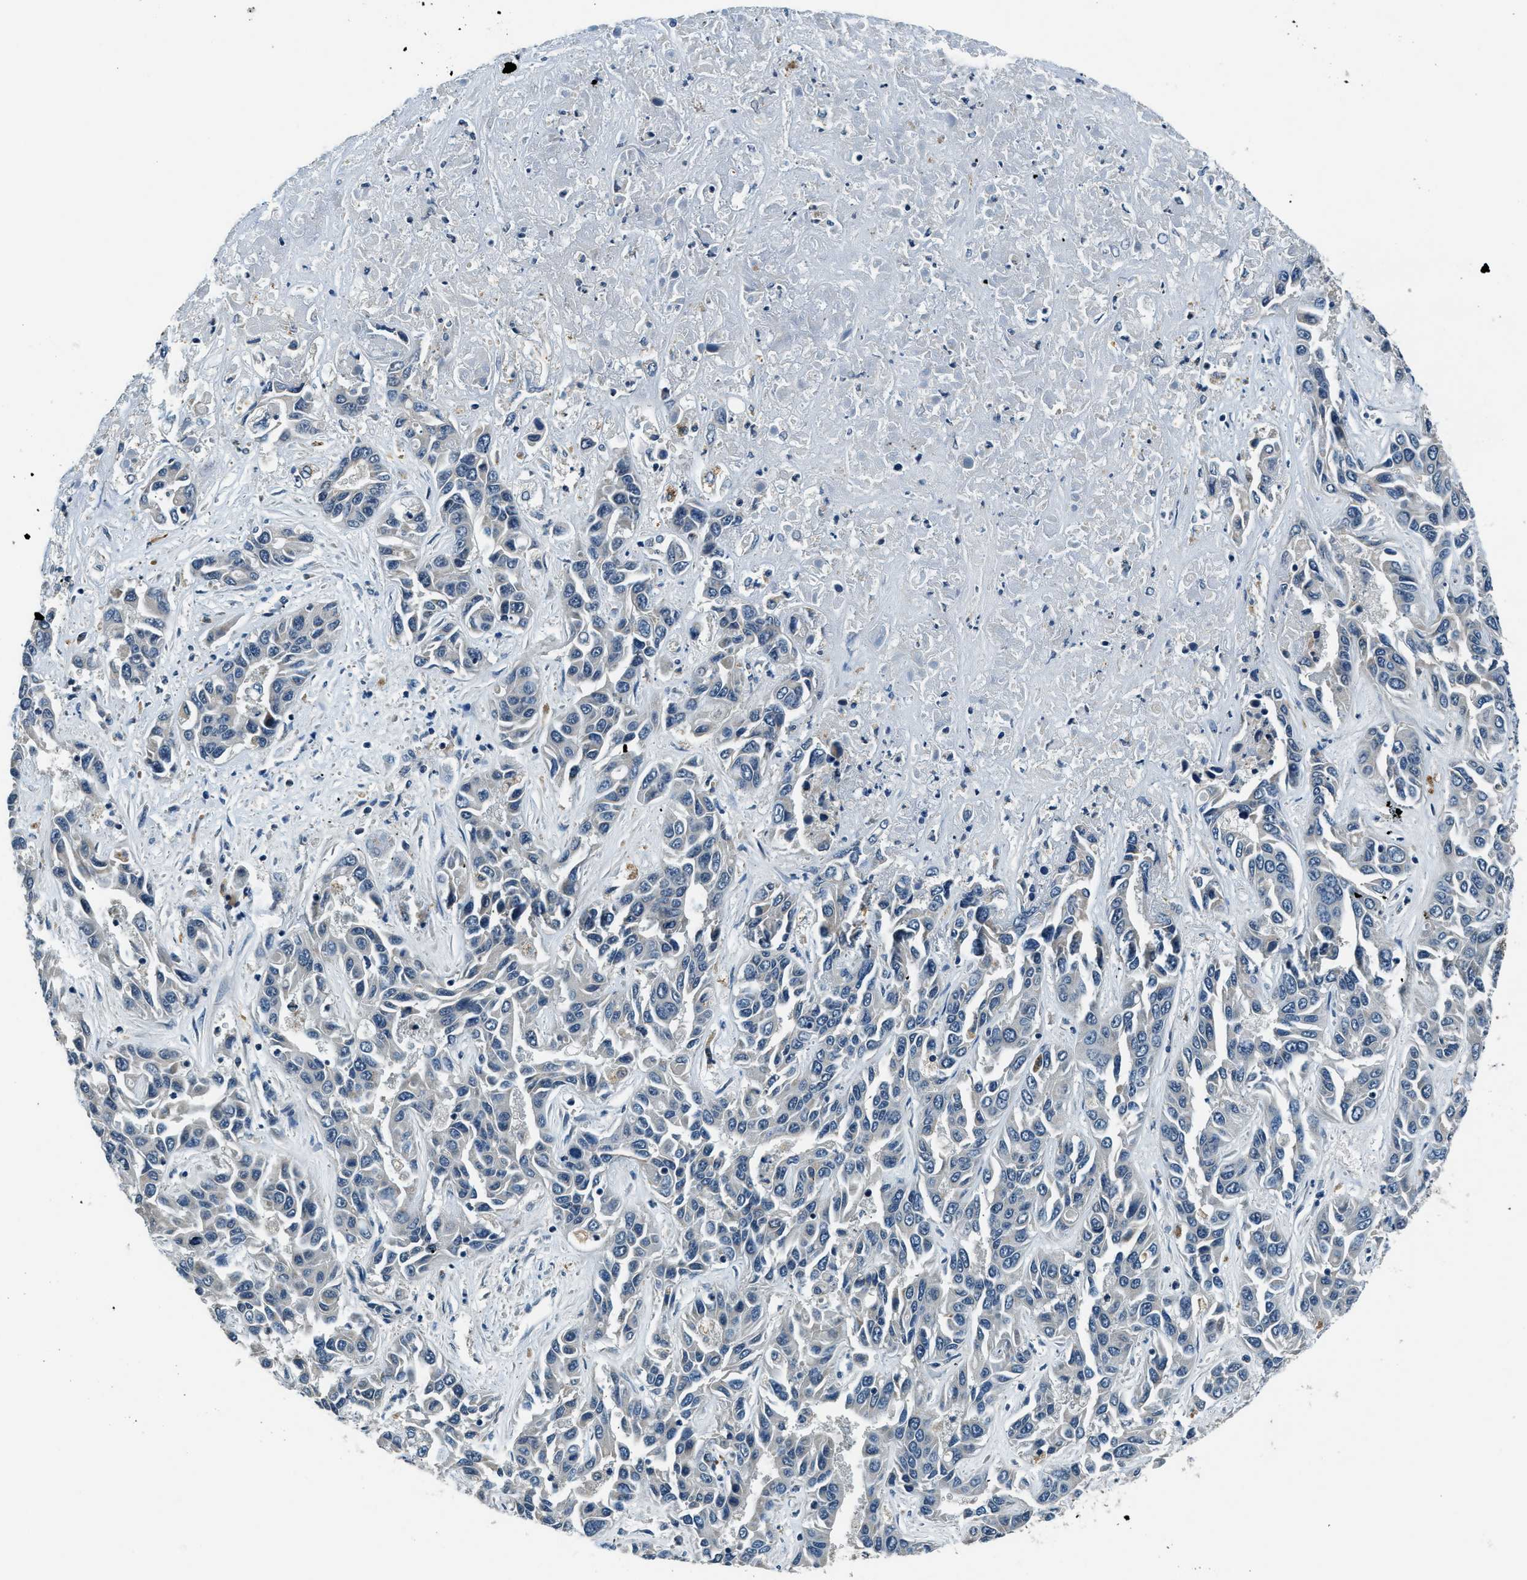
{"staining": {"intensity": "negative", "quantity": "none", "location": "none"}, "tissue": "liver cancer", "cell_type": "Tumor cells", "image_type": "cancer", "snomed": [{"axis": "morphology", "description": "Cholangiocarcinoma"}, {"axis": "topography", "description": "Liver"}], "caption": "Immunohistochemistry of human liver cancer (cholangiocarcinoma) exhibits no staining in tumor cells.", "gene": "NME8", "patient": {"sex": "female", "age": 52}}